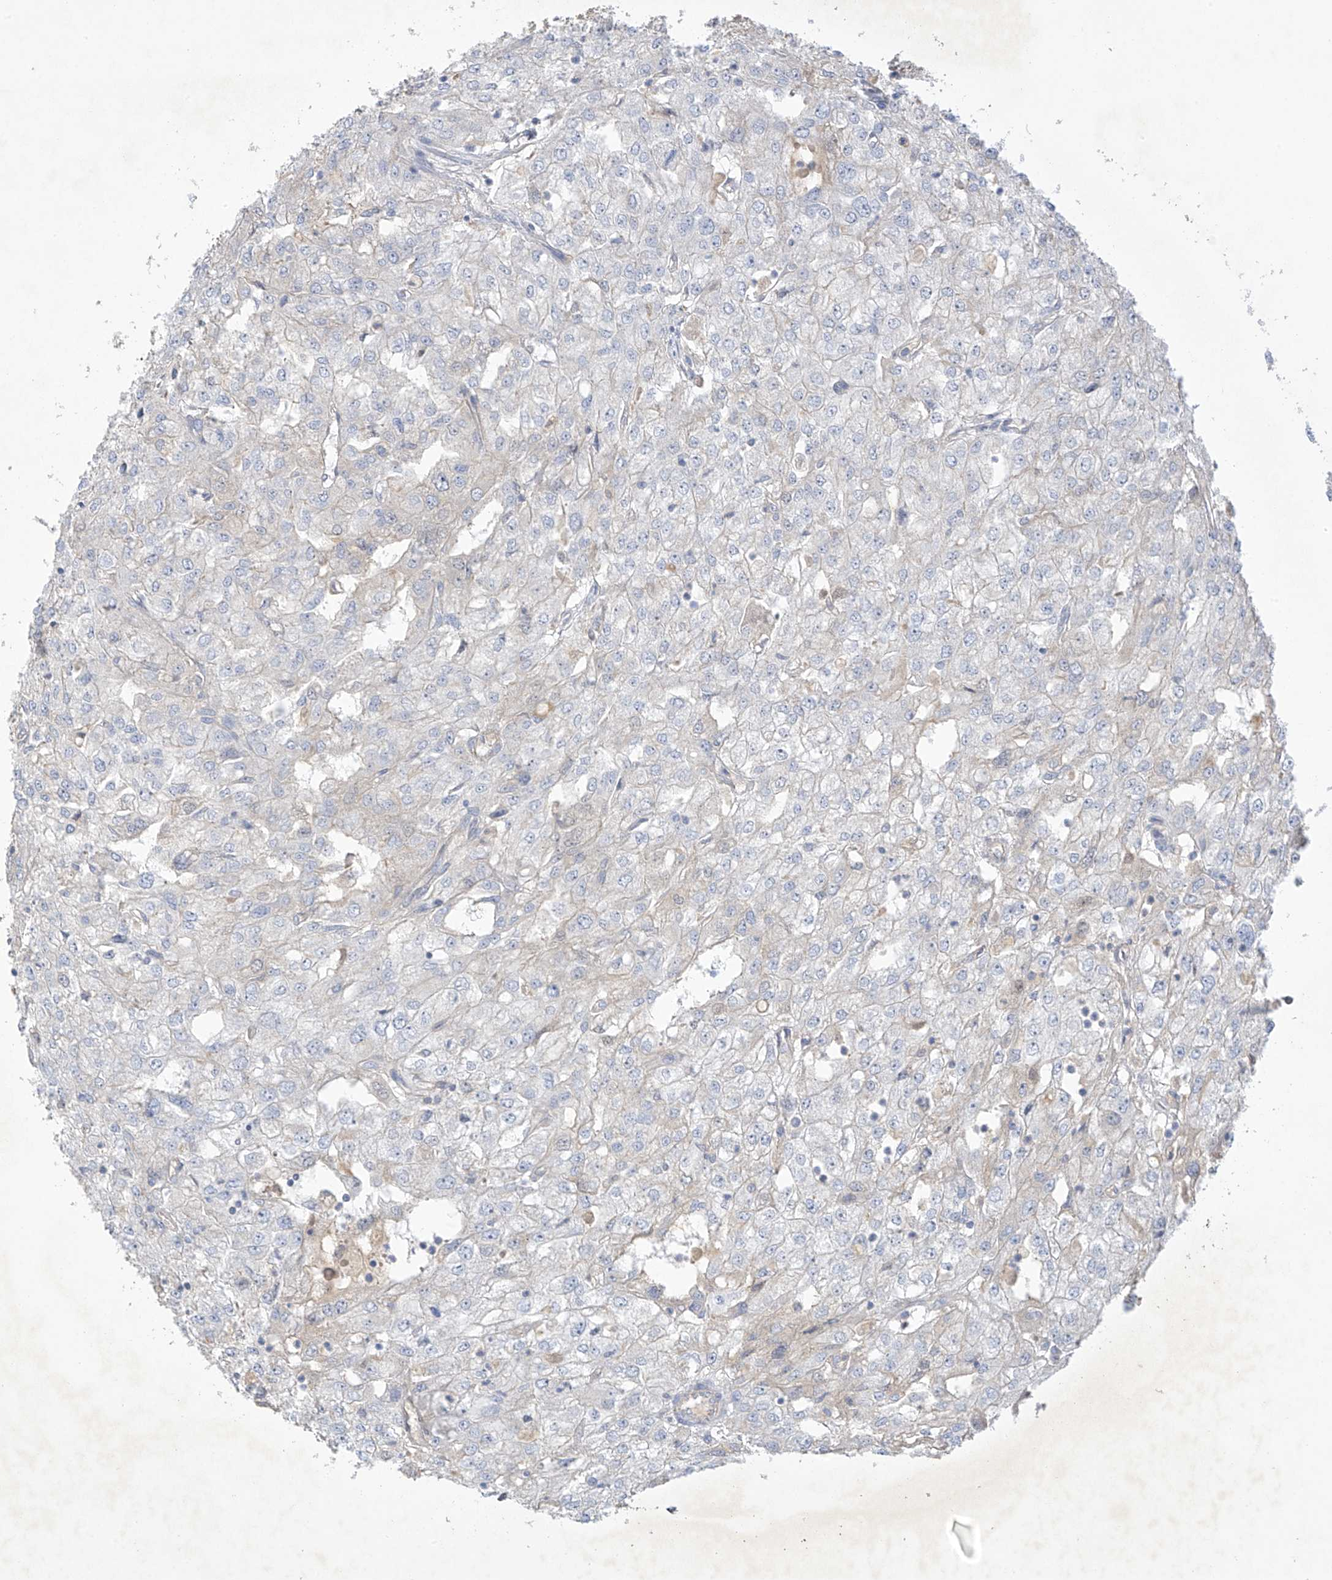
{"staining": {"intensity": "negative", "quantity": "none", "location": "none"}, "tissue": "renal cancer", "cell_type": "Tumor cells", "image_type": "cancer", "snomed": [{"axis": "morphology", "description": "Adenocarcinoma, NOS"}, {"axis": "topography", "description": "Kidney"}], "caption": "Immunohistochemical staining of human renal adenocarcinoma exhibits no significant expression in tumor cells. (DAB (3,3'-diaminobenzidine) IHC with hematoxylin counter stain).", "gene": "PRSS12", "patient": {"sex": "female", "age": 54}}